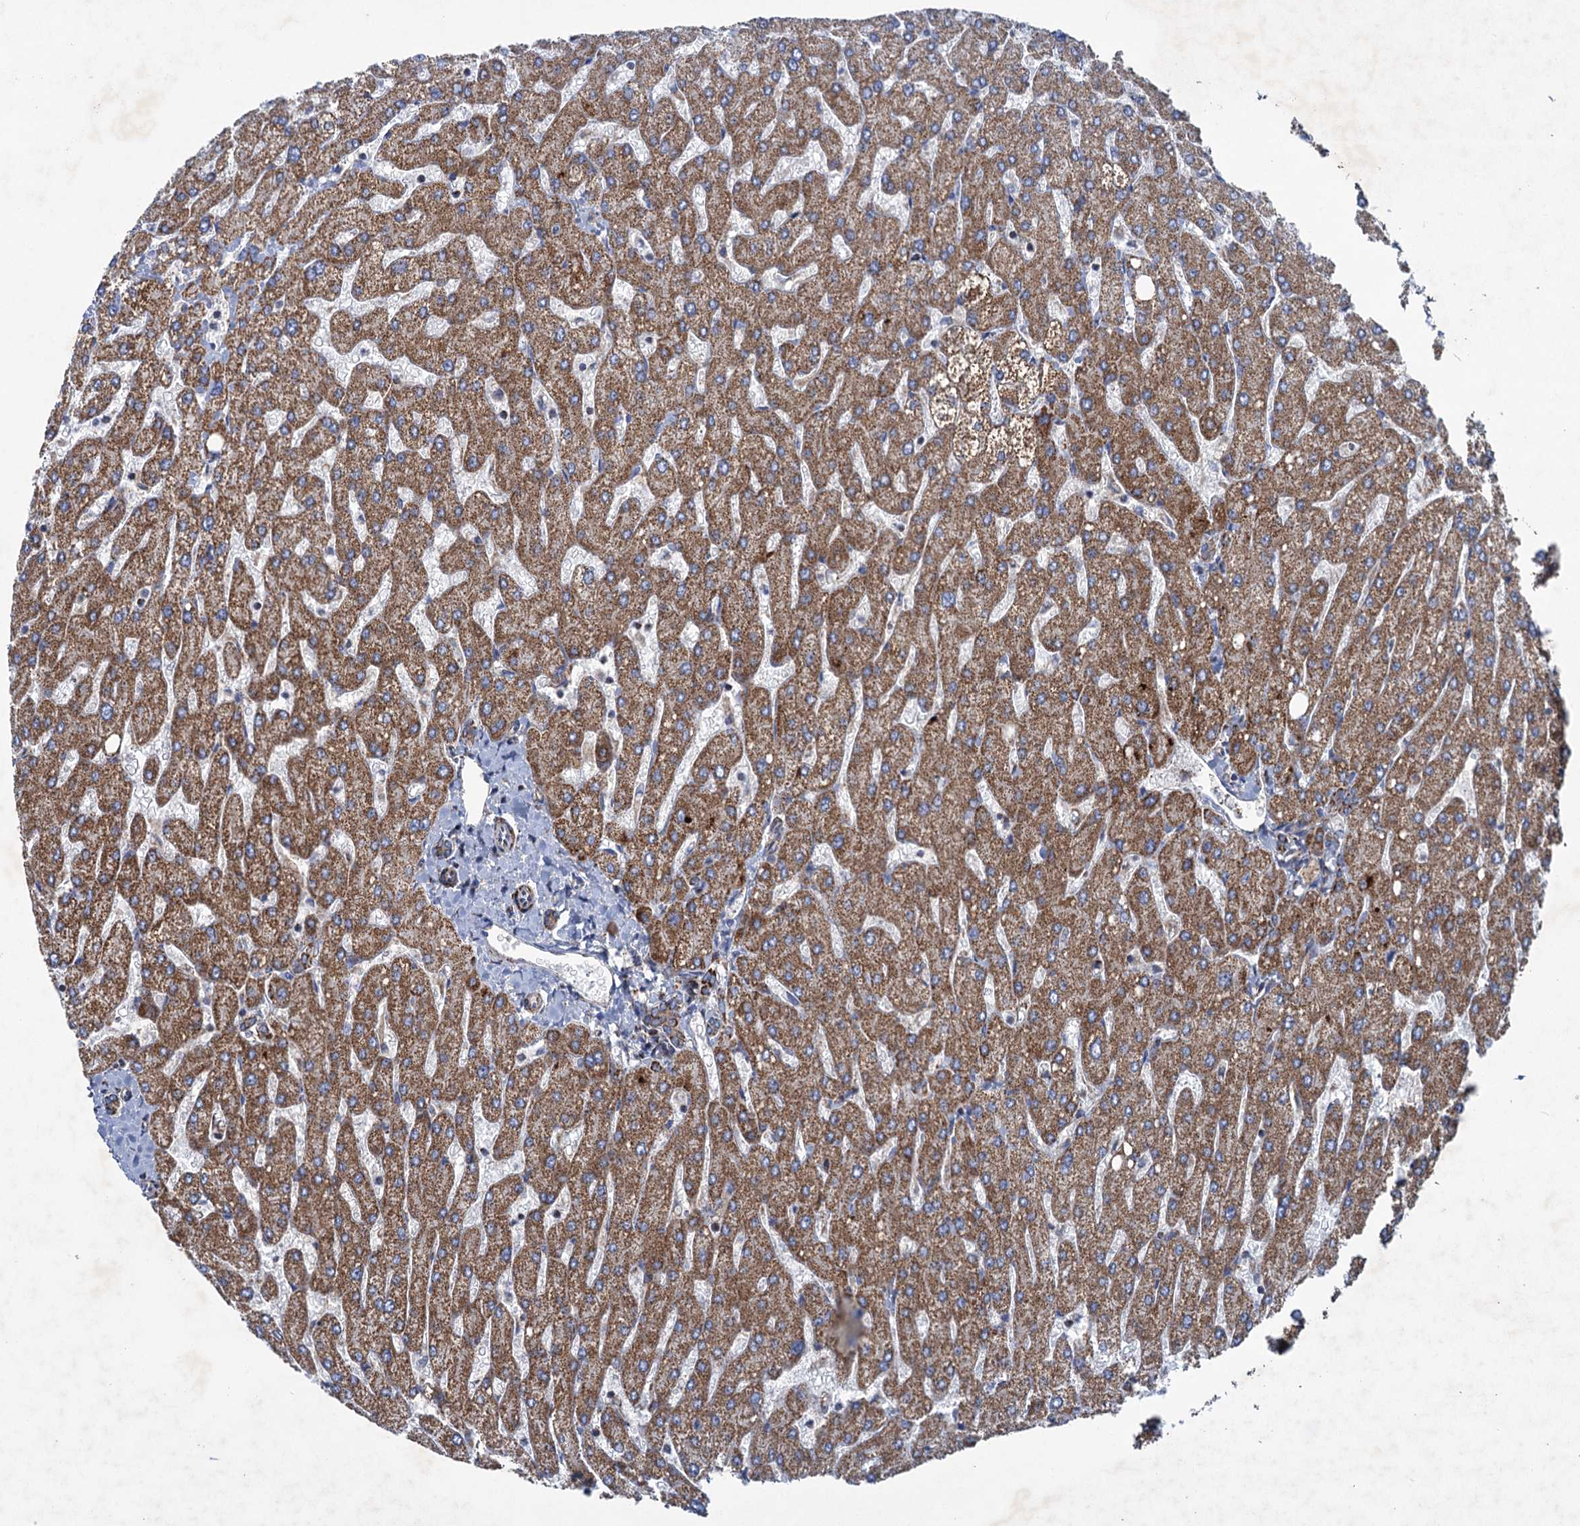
{"staining": {"intensity": "moderate", "quantity": ">75%", "location": "cytoplasmic/membranous"}, "tissue": "liver", "cell_type": "Cholangiocytes", "image_type": "normal", "snomed": [{"axis": "morphology", "description": "Normal tissue, NOS"}, {"axis": "topography", "description": "Liver"}], "caption": "IHC of benign human liver displays medium levels of moderate cytoplasmic/membranous expression in about >75% of cholangiocytes. (DAB IHC, brown staining for protein, blue staining for nuclei).", "gene": "GTPBP3", "patient": {"sex": "male", "age": 55}}